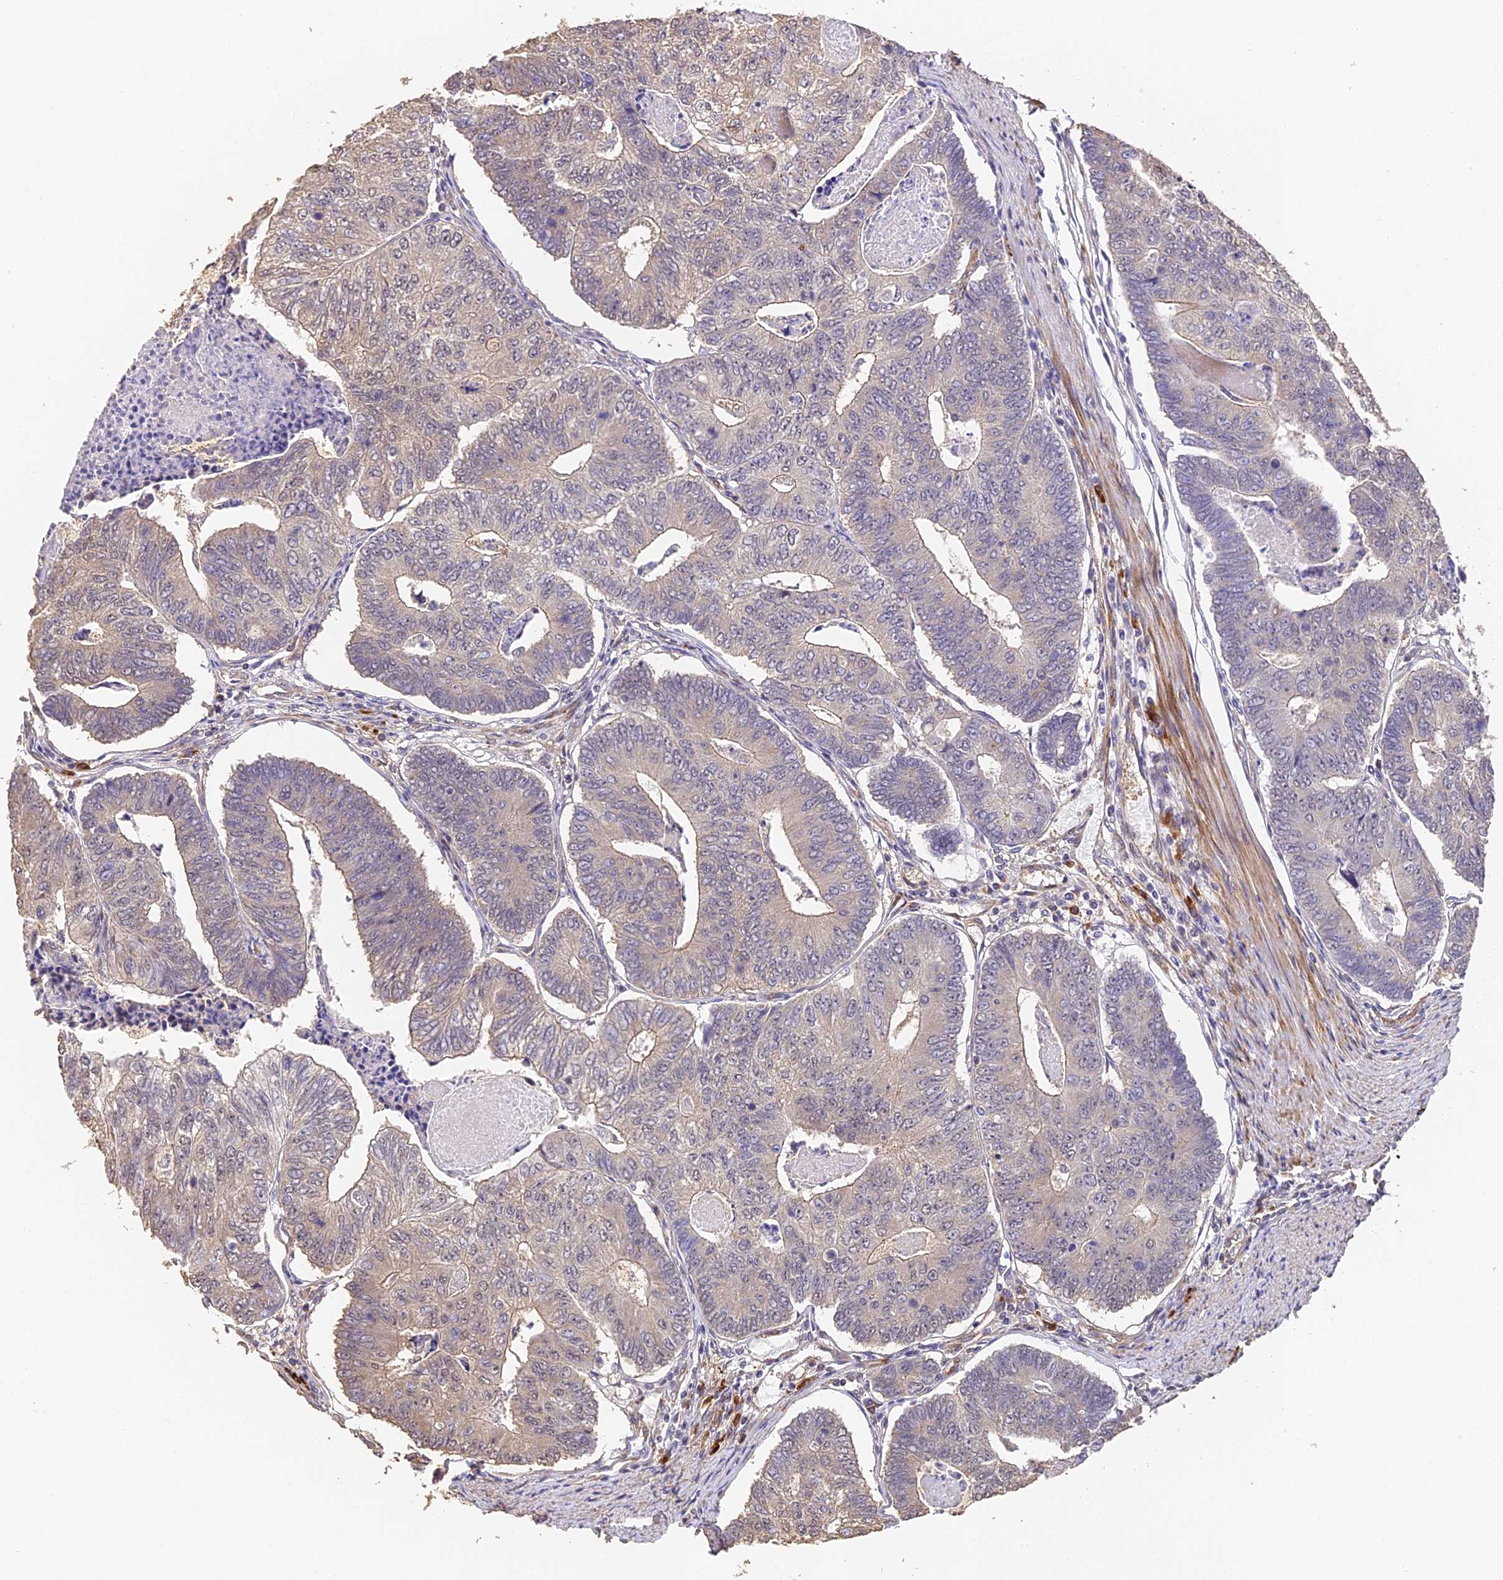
{"staining": {"intensity": "weak", "quantity": "25%-75%", "location": "cytoplasmic/membranous"}, "tissue": "colorectal cancer", "cell_type": "Tumor cells", "image_type": "cancer", "snomed": [{"axis": "morphology", "description": "Adenocarcinoma, NOS"}, {"axis": "topography", "description": "Colon"}], "caption": "Adenocarcinoma (colorectal) stained for a protein shows weak cytoplasmic/membranous positivity in tumor cells. (Stains: DAB in brown, nuclei in blue, Microscopy: brightfield microscopy at high magnification).", "gene": "SLC11A1", "patient": {"sex": "female", "age": 67}}